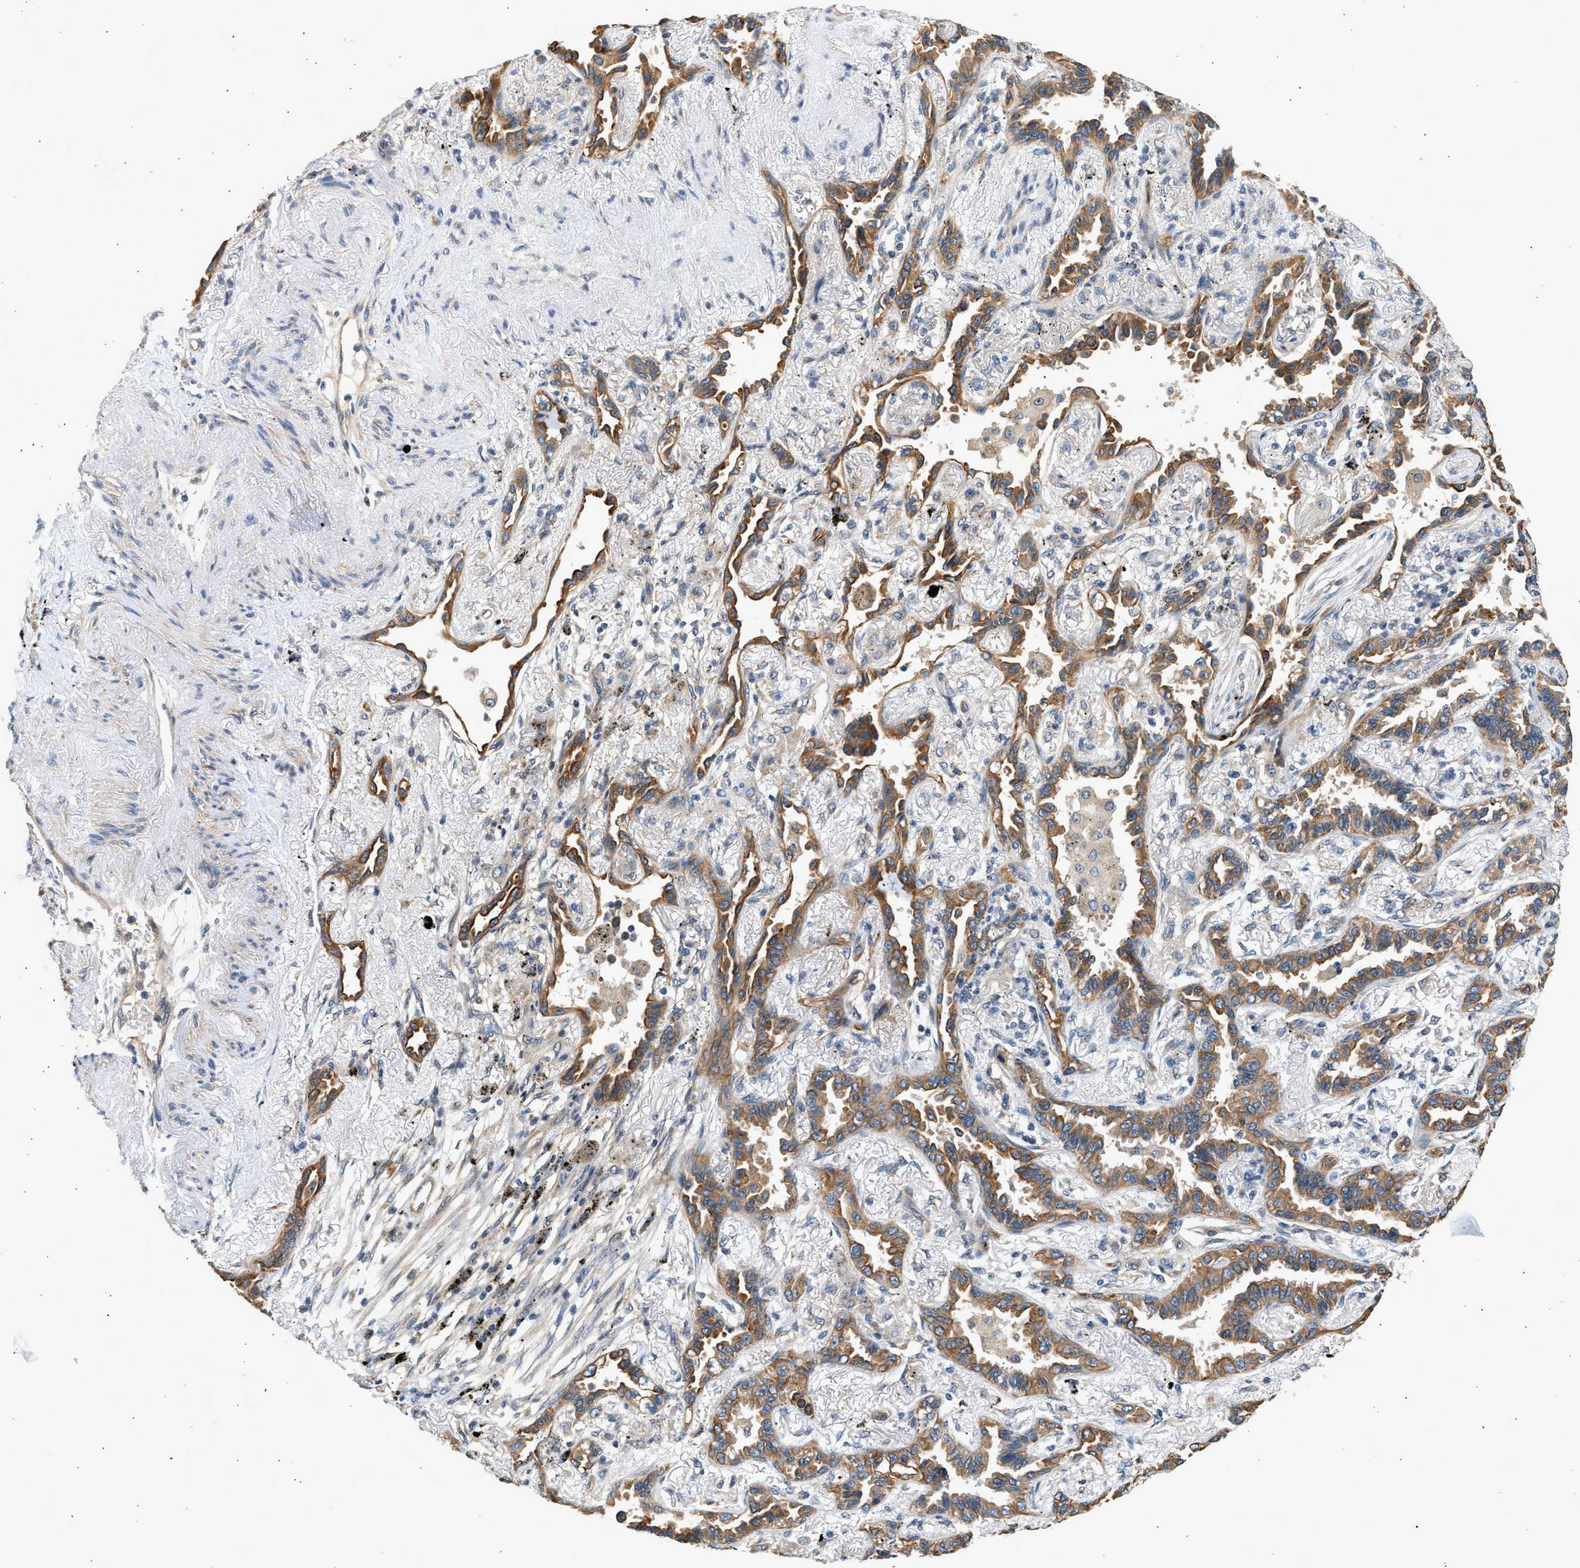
{"staining": {"intensity": "moderate", "quantity": ">75%", "location": "cytoplasmic/membranous"}, "tissue": "lung cancer", "cell_type": "Tumor cells", "image_type": "cancer", "snomed": [{"axis": "morphology", "description": "Adenocarcinoma, NOS"}, {"axis": "topography", "description": "Lung"}], "caption": "Protein analysis of adenocarcinoma (lung) tissue reveals moderate cytoplasmic/membranous positivity in approximately >75% of tumor cells.", "gene": "WDR31", "patient": {"sex": "male", "age": 59}}